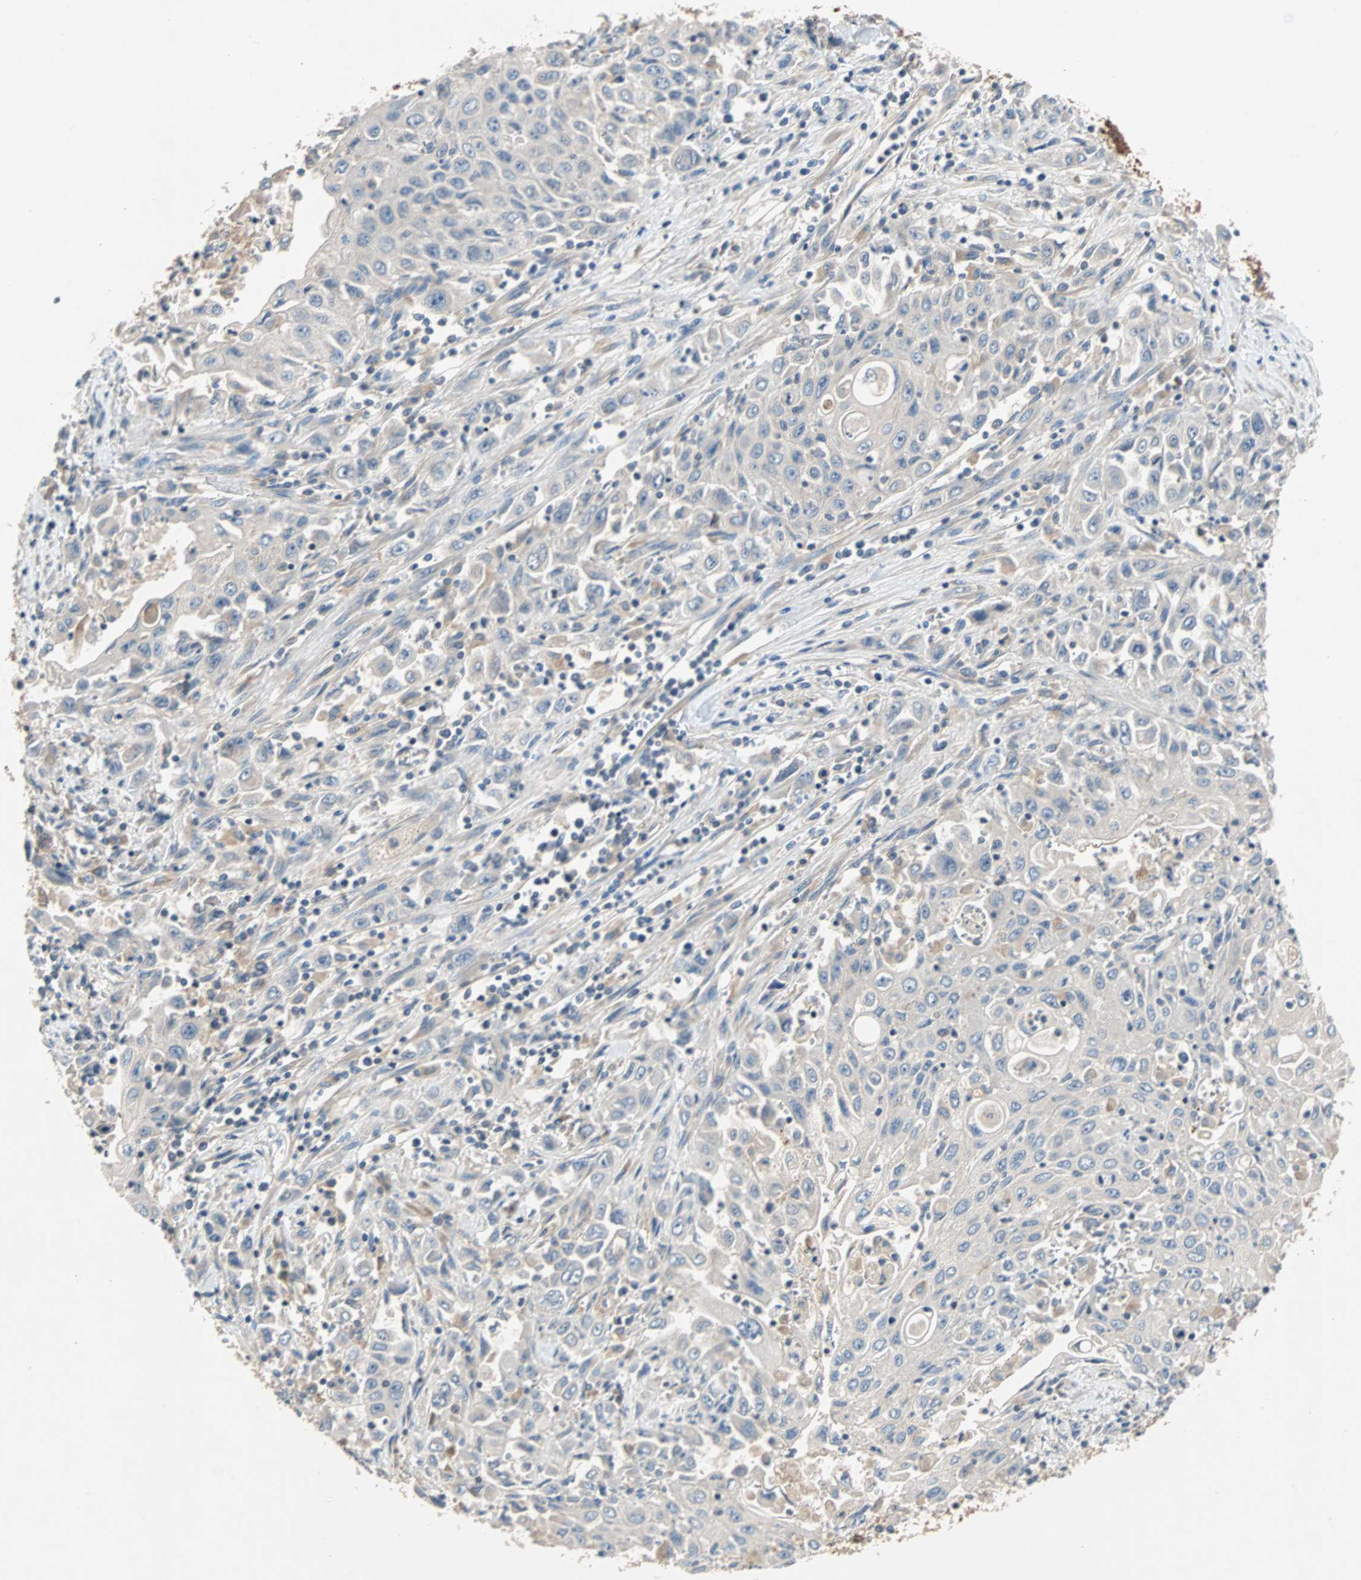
{"staining": {"intensity": "strong", "quantity": "<25%", "location": "cytoplasmic/membranous"}, "tissue": "pancreatic cancer", "cell_type": "Tumor cells", "image_type": "cancer", "snomed": [{"axis": "morphology", "description": "Adenocarcinoma, NOS"}, {"axis": "topography", "description": "Pancreas"}], "caption": "Pancreatic cancer (adenocarcinoma) stained with DAB (3,3'-diaminobenzidine) immunohistochemistry displays medium levels of strong cytoplasmic/membranous staining in approximately <25% of tumor cells.", "gene": "MAP4K1", "patient": {"sex": "male", "age": 70}}